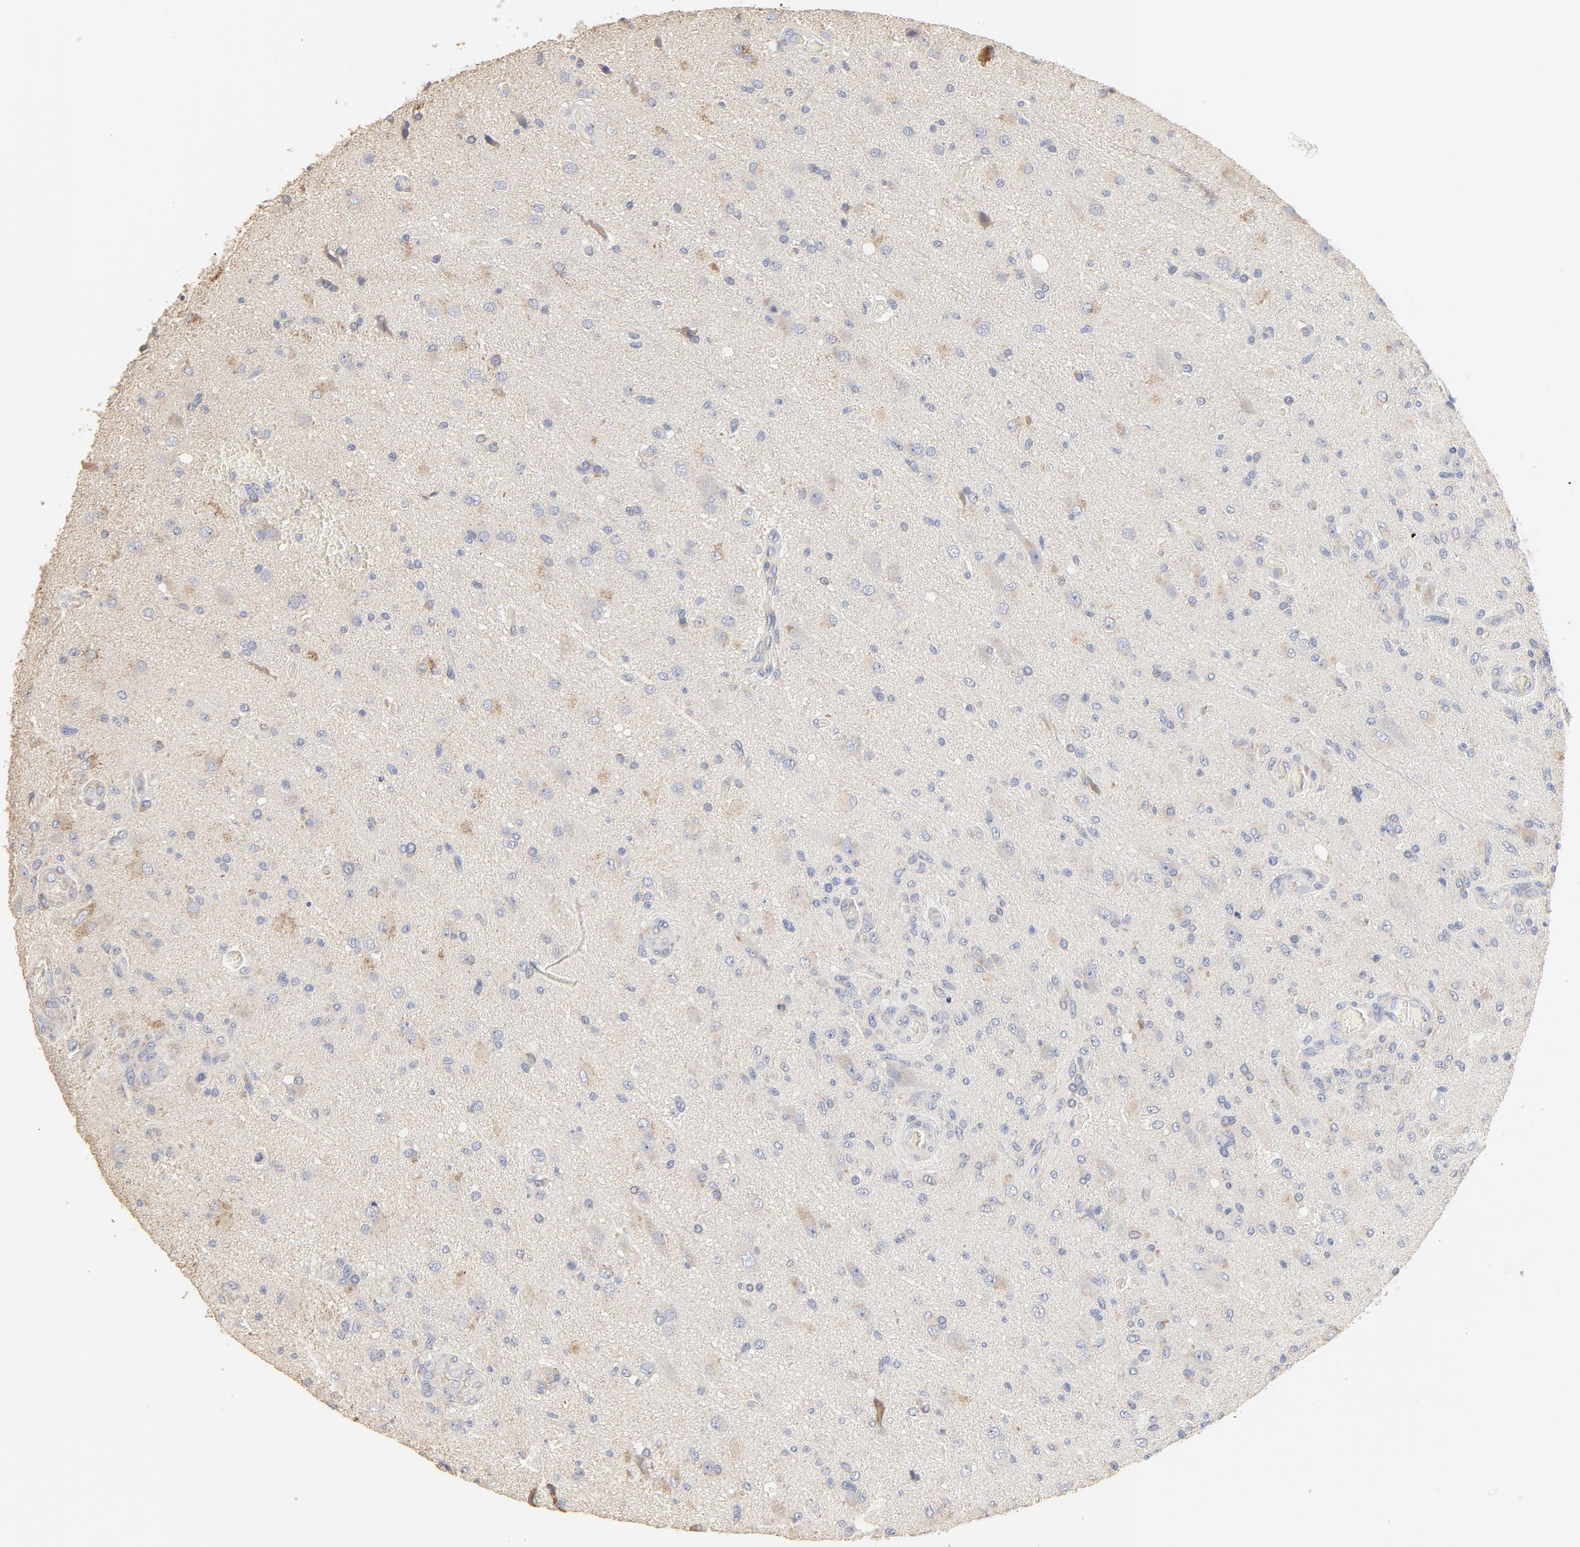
{"staining": {"intensity": "negative", "quantity": "none", "location": "none"}, "tissue": "glioma", "cell_type": "Tumor cells", "image_type": "cancer", "snomed": [{"axis": "morphology", "description": "Normal tissue, NOS"}, {"axis": "morphology", "description": "Glioma, malignant, High grade"}, {"axis": "topography", "description": "Cerebral cortex"}], "caption": "High magnification brightfield microscopy of malignant glioma (high-grade) stained with DAB (brown) and counterstained with hematoxylin (blue): tumor cells show no significant positivity.", "gene": "FCGBP", "patient": {"sex": "male", "age": 77}}